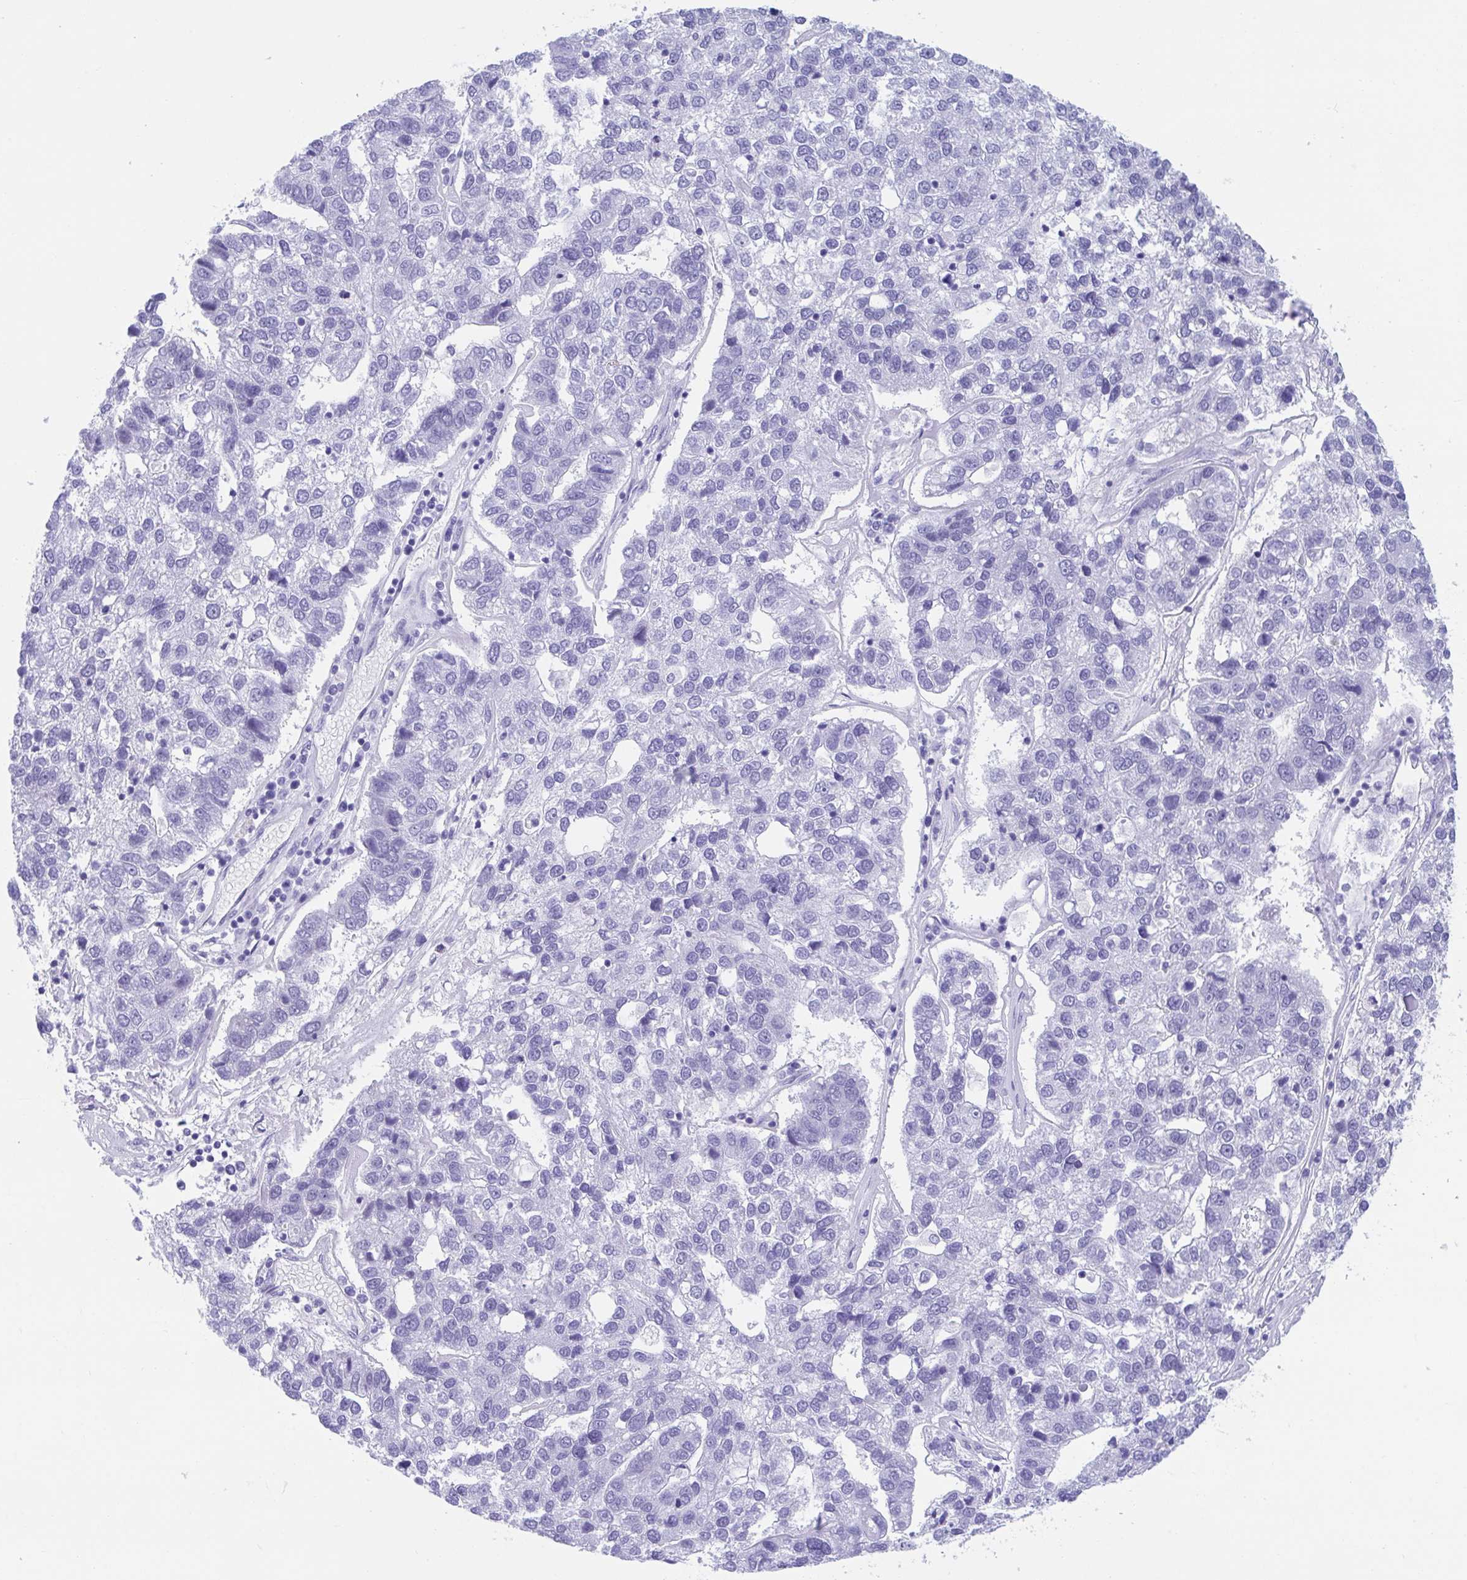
{"staining": {"intensity": "negative", "quantity": "none", "location": "none"}, "tissue": "pancreatic cancer", "cell_type": "Tumor cells", "image_type": "cancer", "snomed": [{"axis": "morphology", "description": "Adenocarcinoma, NOS"}, {"axis": "topography", "description": "Pancreas"}], "caption": "IHC of human pancreatic cancer demonstrates no expression in tumor cells. Brightfield microscopy of immunohistochemistry (IHC) stained with DAB (3,3'-diaminobenzidine) (brown) and hematoxylin (blue), captured at high magnification.", "gene": "TTC30B", "patient": {"sex": "female", "age": 61}}